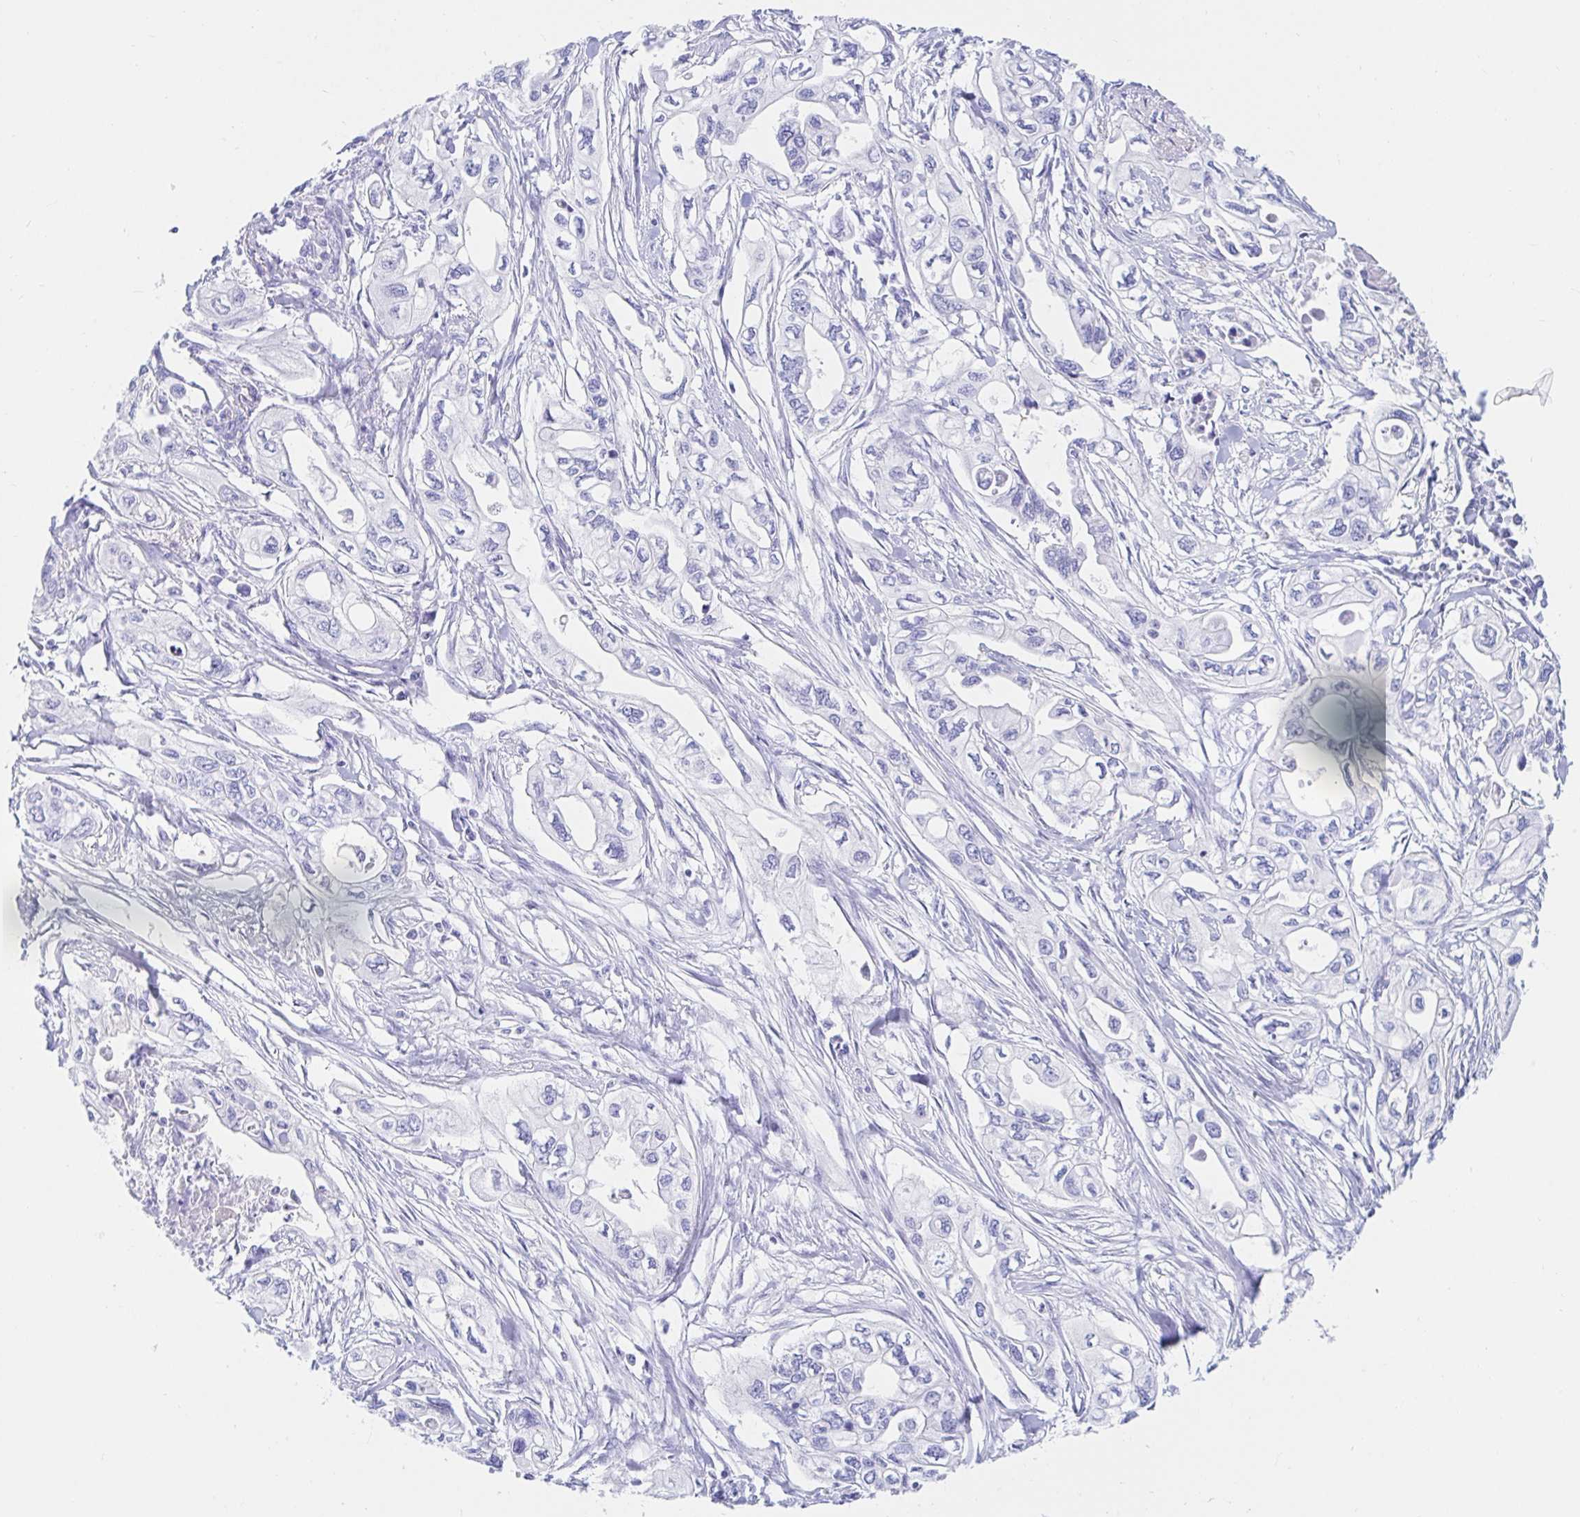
{"staining": {"intensity": "negative", "quantity": "none", "location": "none"}, "tissue": "pancreatic cancer", "cell_type": "Tumor cells", "image_type": "cancer", "snomed": [{"axis": "morphology", "description": "Adenocarcinoma, NOS"}, {"axis": "topography", "description": "Pancreas"}], "caption": "Tumor cells are negative for protein expression in human pancreatic cancer.", "gene": "OR6T1", "patient": {"sex": "male", "age": 68}}